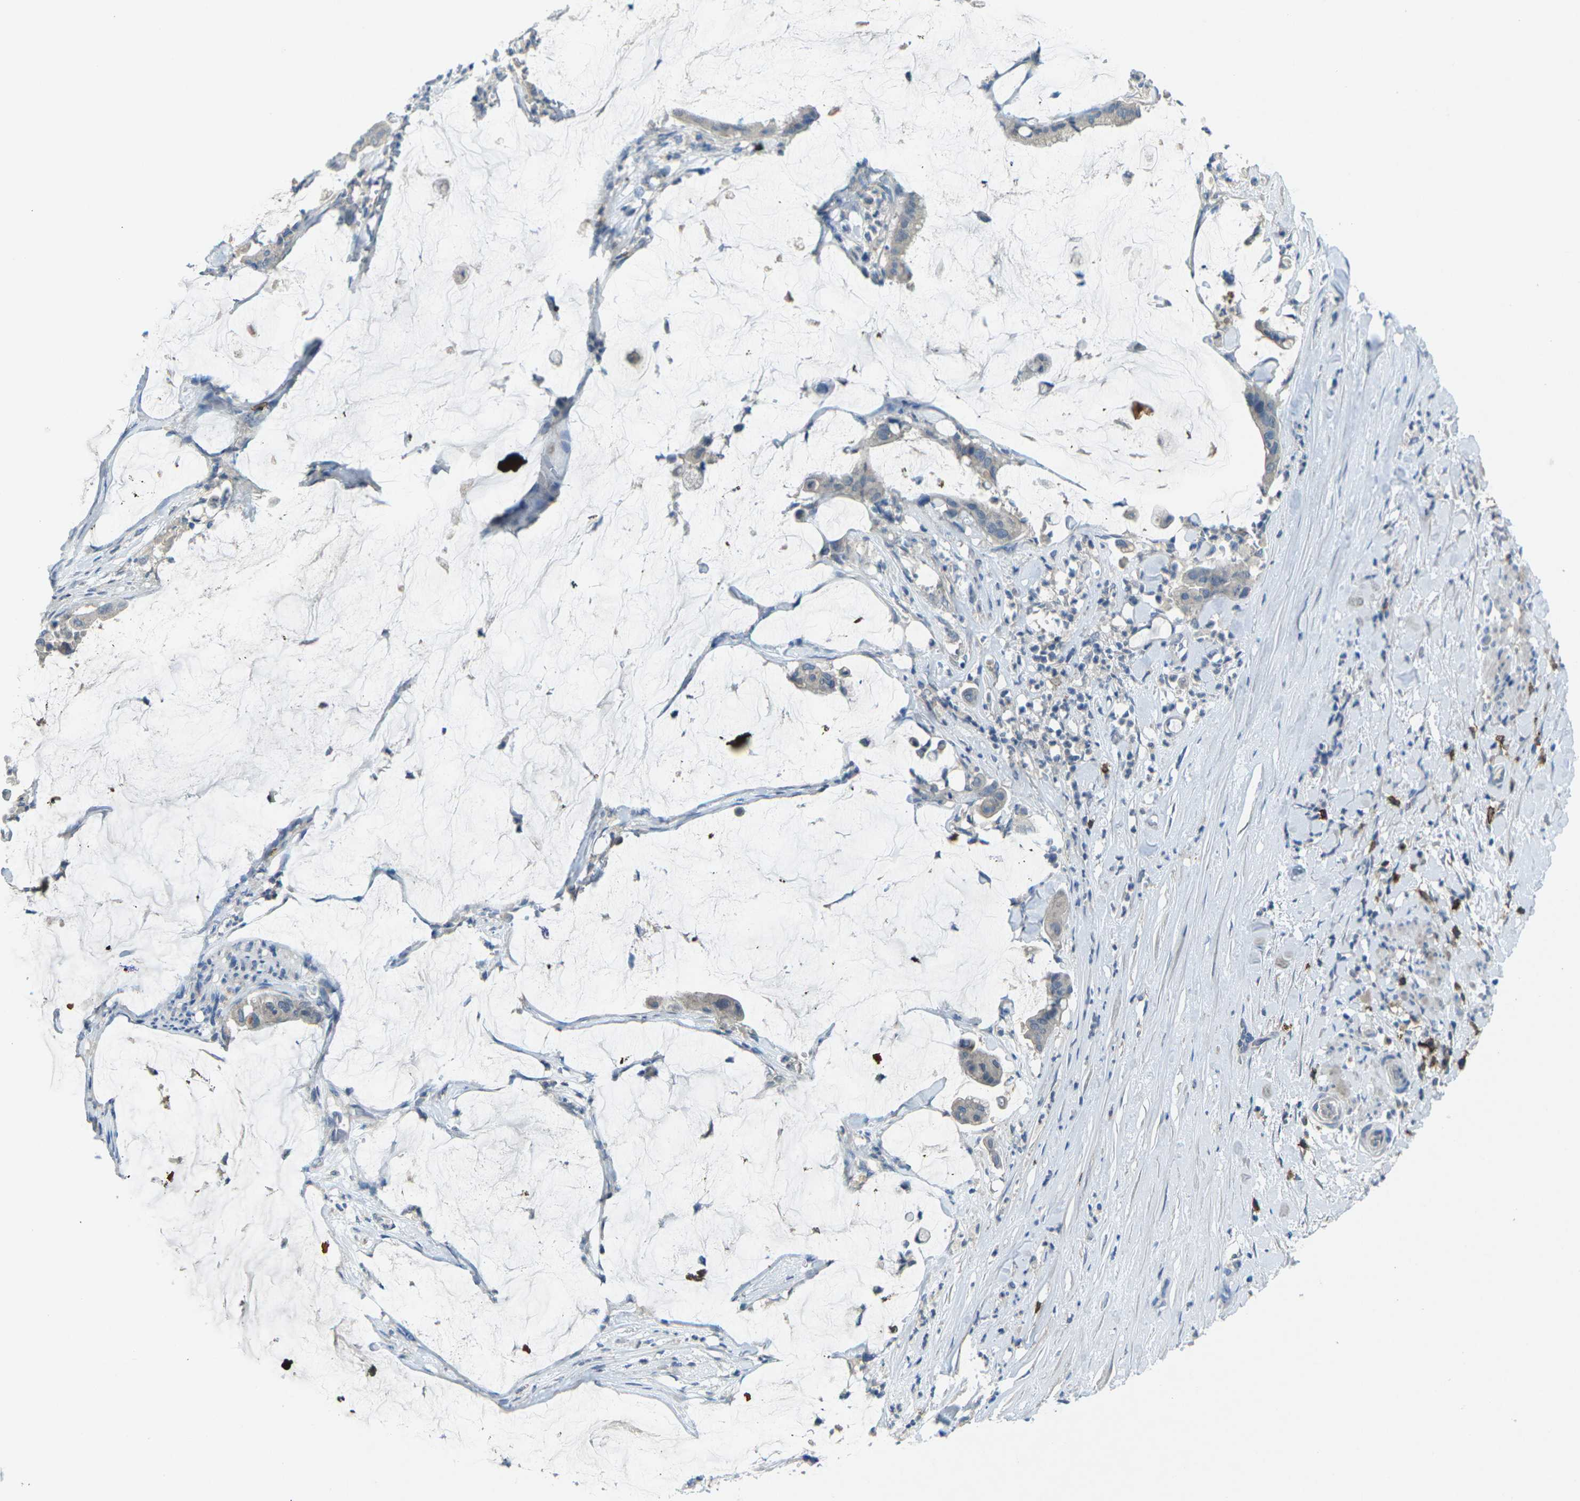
{"staining": {"intensity": "negative", "quantity": "none", "location": "none"}, "tissue": "pancreatic cancer", "cell_type": "Tumor cells", "image_type": "cancer", "snomed": [{"axis": "morphology", "description": "Adenocarcinoma, NOS"}, {"axis": "topography", "description": "Pancreas"}], "caption": "A high-resolution image shows immunohistochemistry staining of adenocarcinoma (pancreatic), which reveals no significant expression in tumor cells. The staining was performed using DAB to visualize the protein expression in brown, while the nuclei were stained in blue with hematoxylin (Magnification: 20x).", "gene": "CD19", "patient": {"sex": "male", "age": 41}}